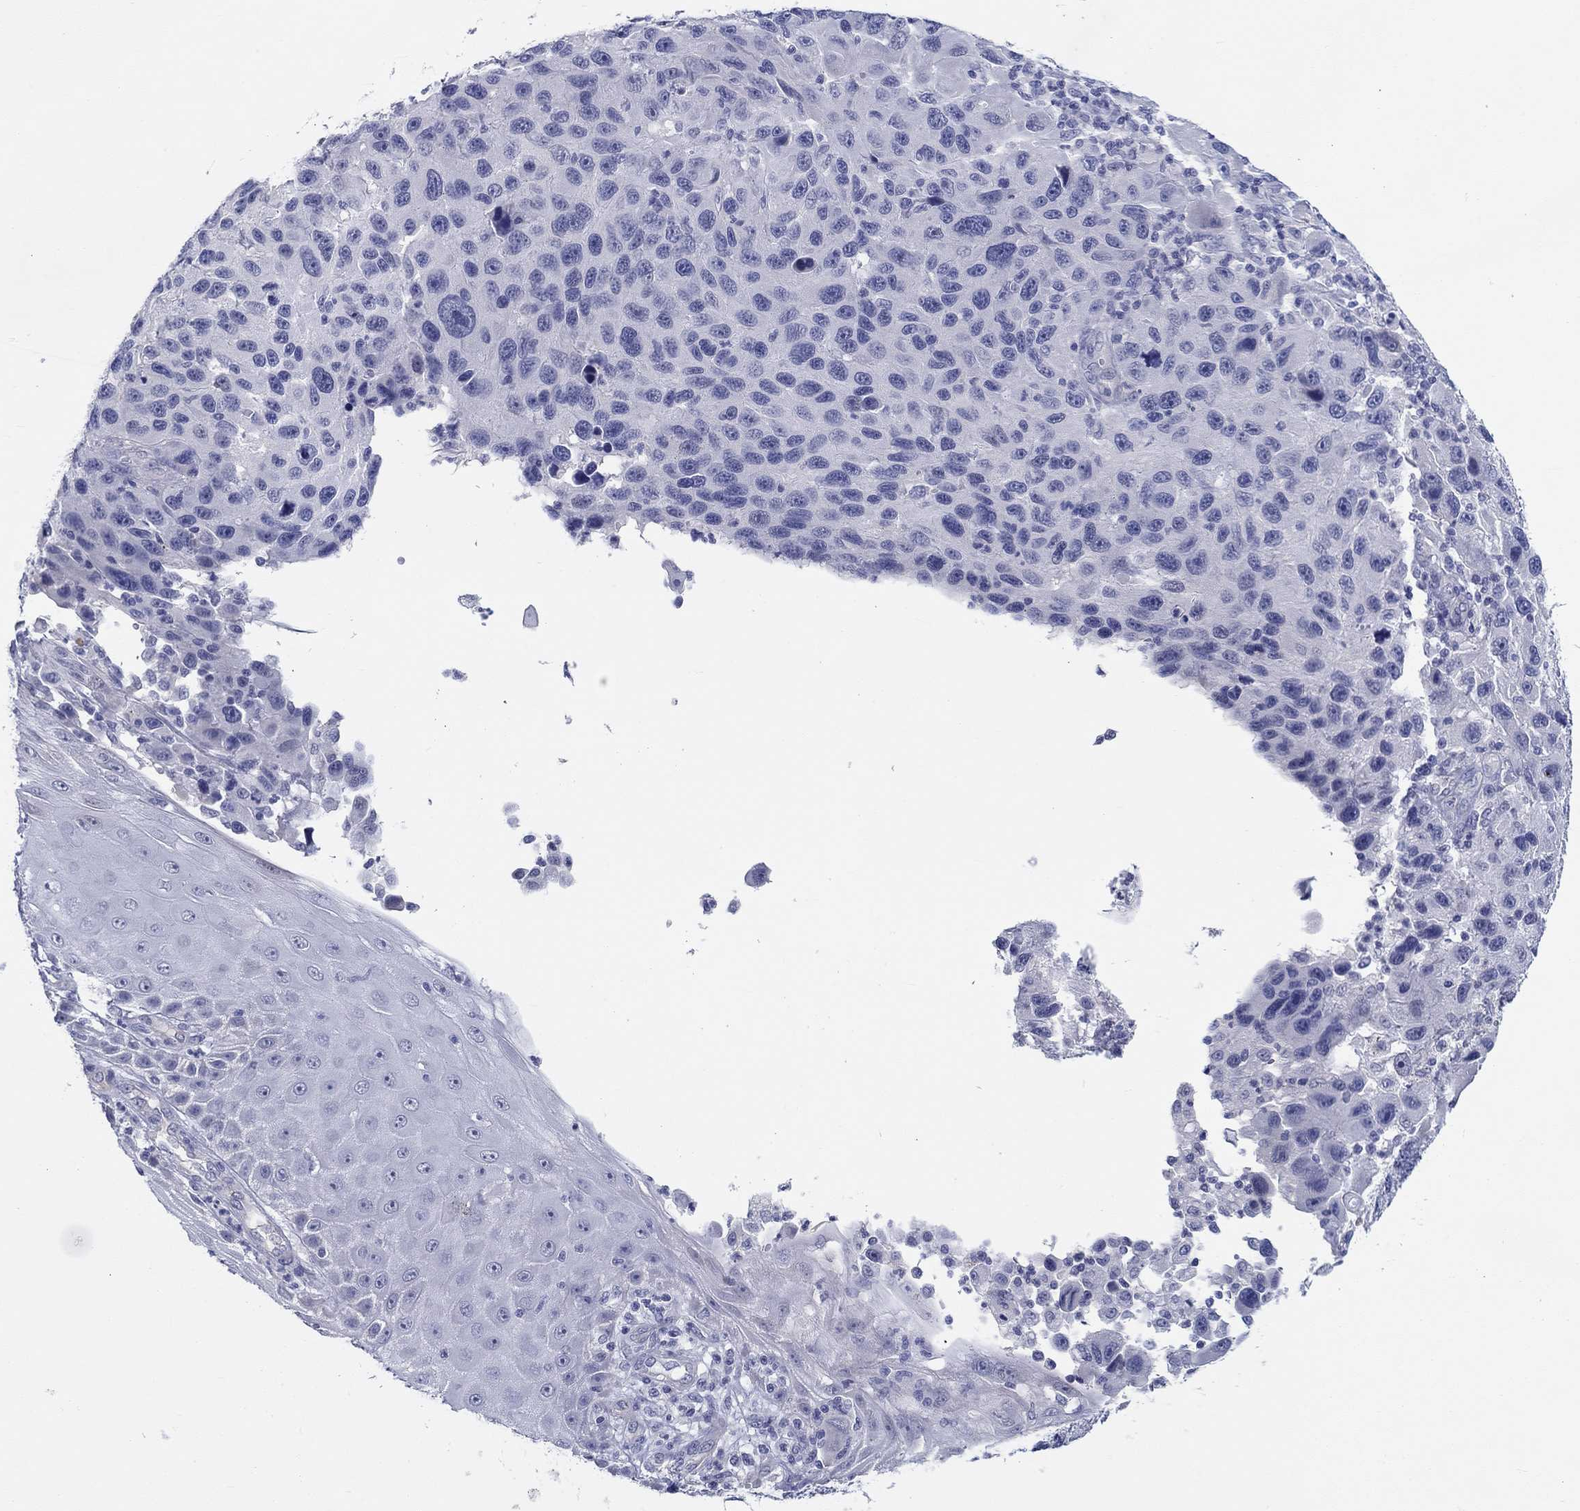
{"staining": {"intensity": "negative", "quantity": "none", "location": "none"}, "tissue": "melanoma", "cell_type": "Tumor cells", "image_type": "cancer", "snomed": [{"axis": "morphology", "description": "Malignant melanoma, NOS"}, {"axis": "topography", "description": "Skin"}], "caption": "An IHC image of malignant melanoma is shown. There is no staining in tumor cells of malignant melanoma. (Brightfield microscopy of DAB immunohistochemistry at high magnification).", "gene": "CRYGD", "patient": {"sex": "male", "age": 53}}